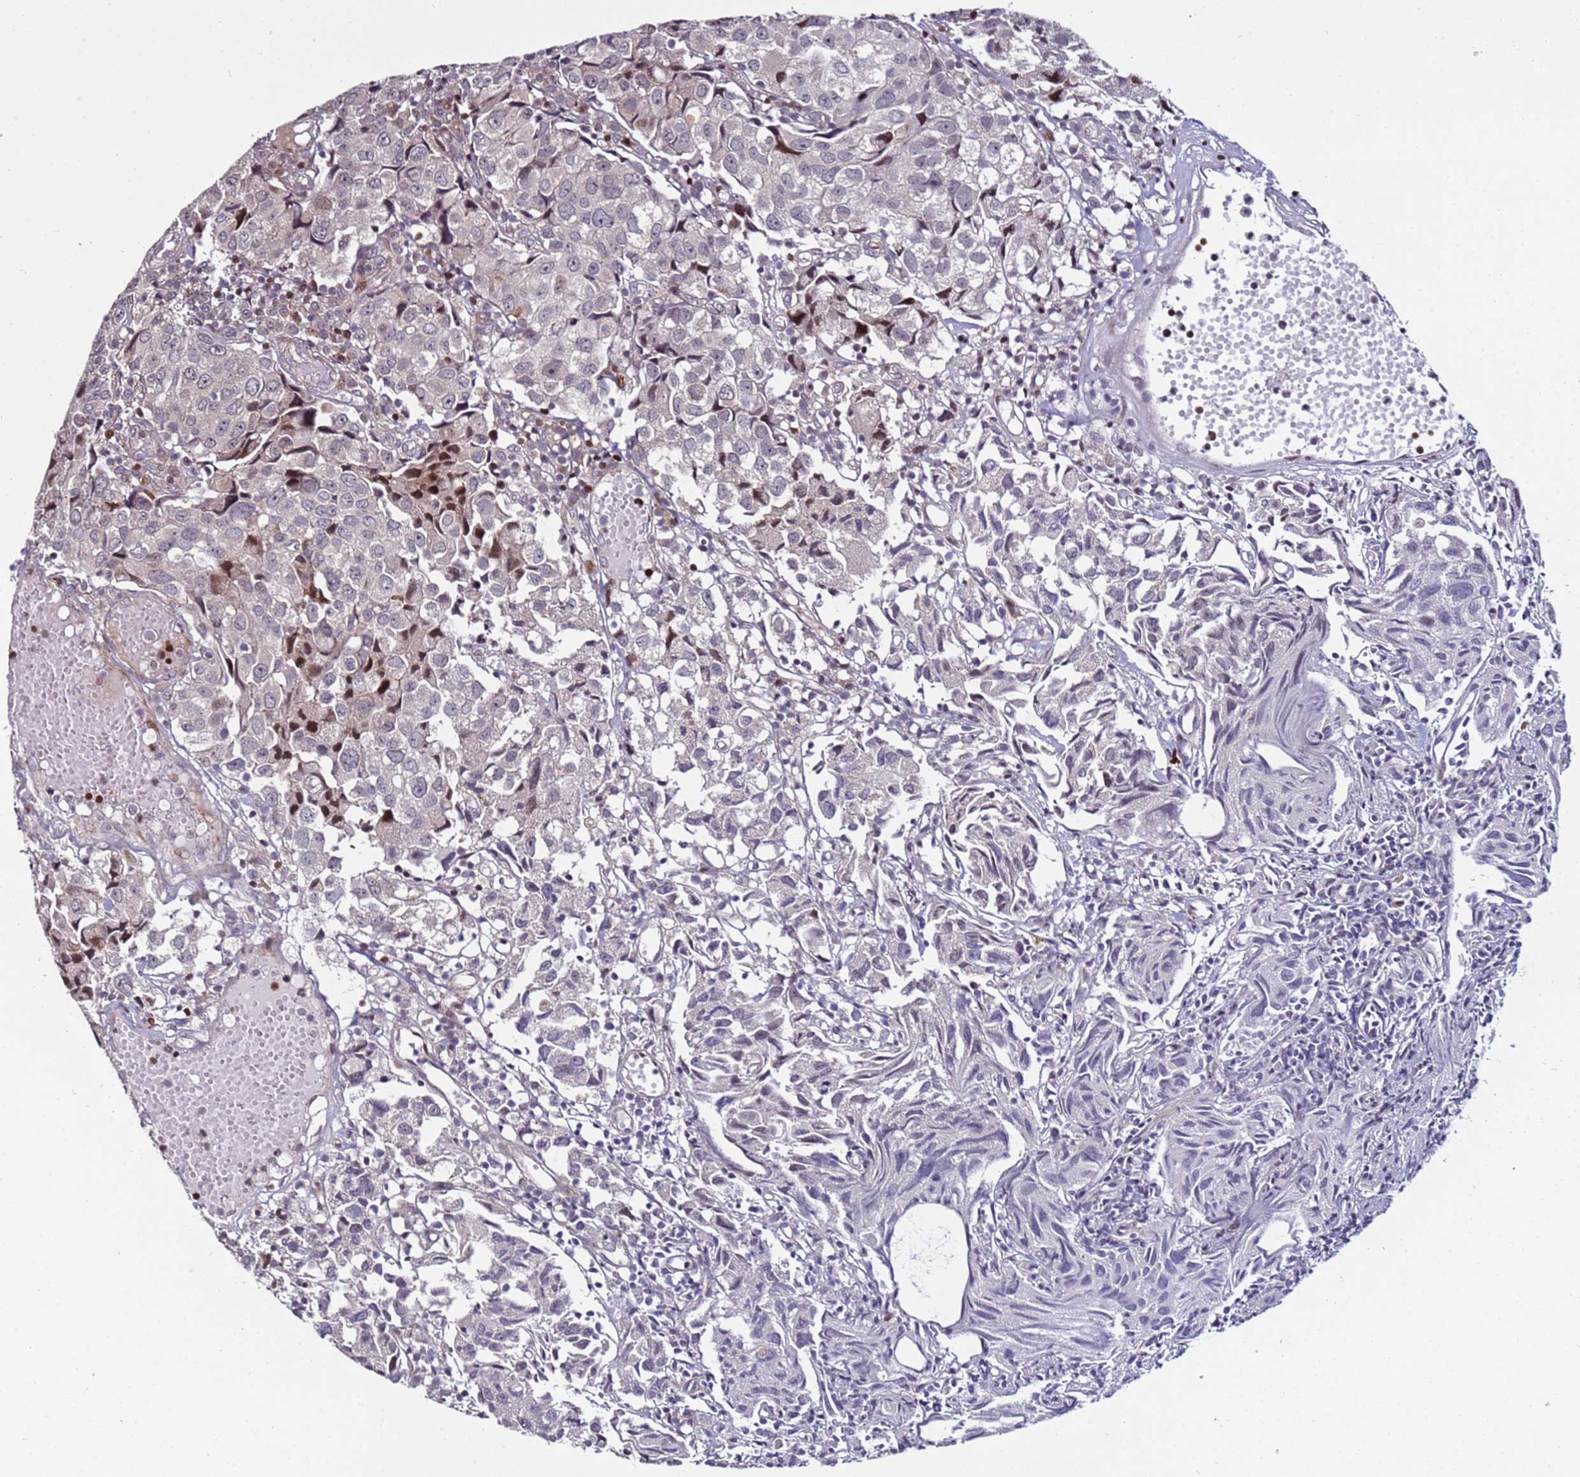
{"staining": {"intensity": "negative", "quantity": "none", "location": "none"}, "tissue": "urothelial cancer", "cell_type": "Tumor cells", "image_type": "cancer", "snomed": [{"axis": "morphology", "description": "Urothelial carcinoma, High grade"}, {"axis": "topography", "description": "Urinary bladder"}], "caption": "A histopathology image of high-grade urothelial carcinoma stained for a protein displays no brown staining in tumor cells.", "gene": "WBP11", "patient": {"sex": "female", "age": 75}}